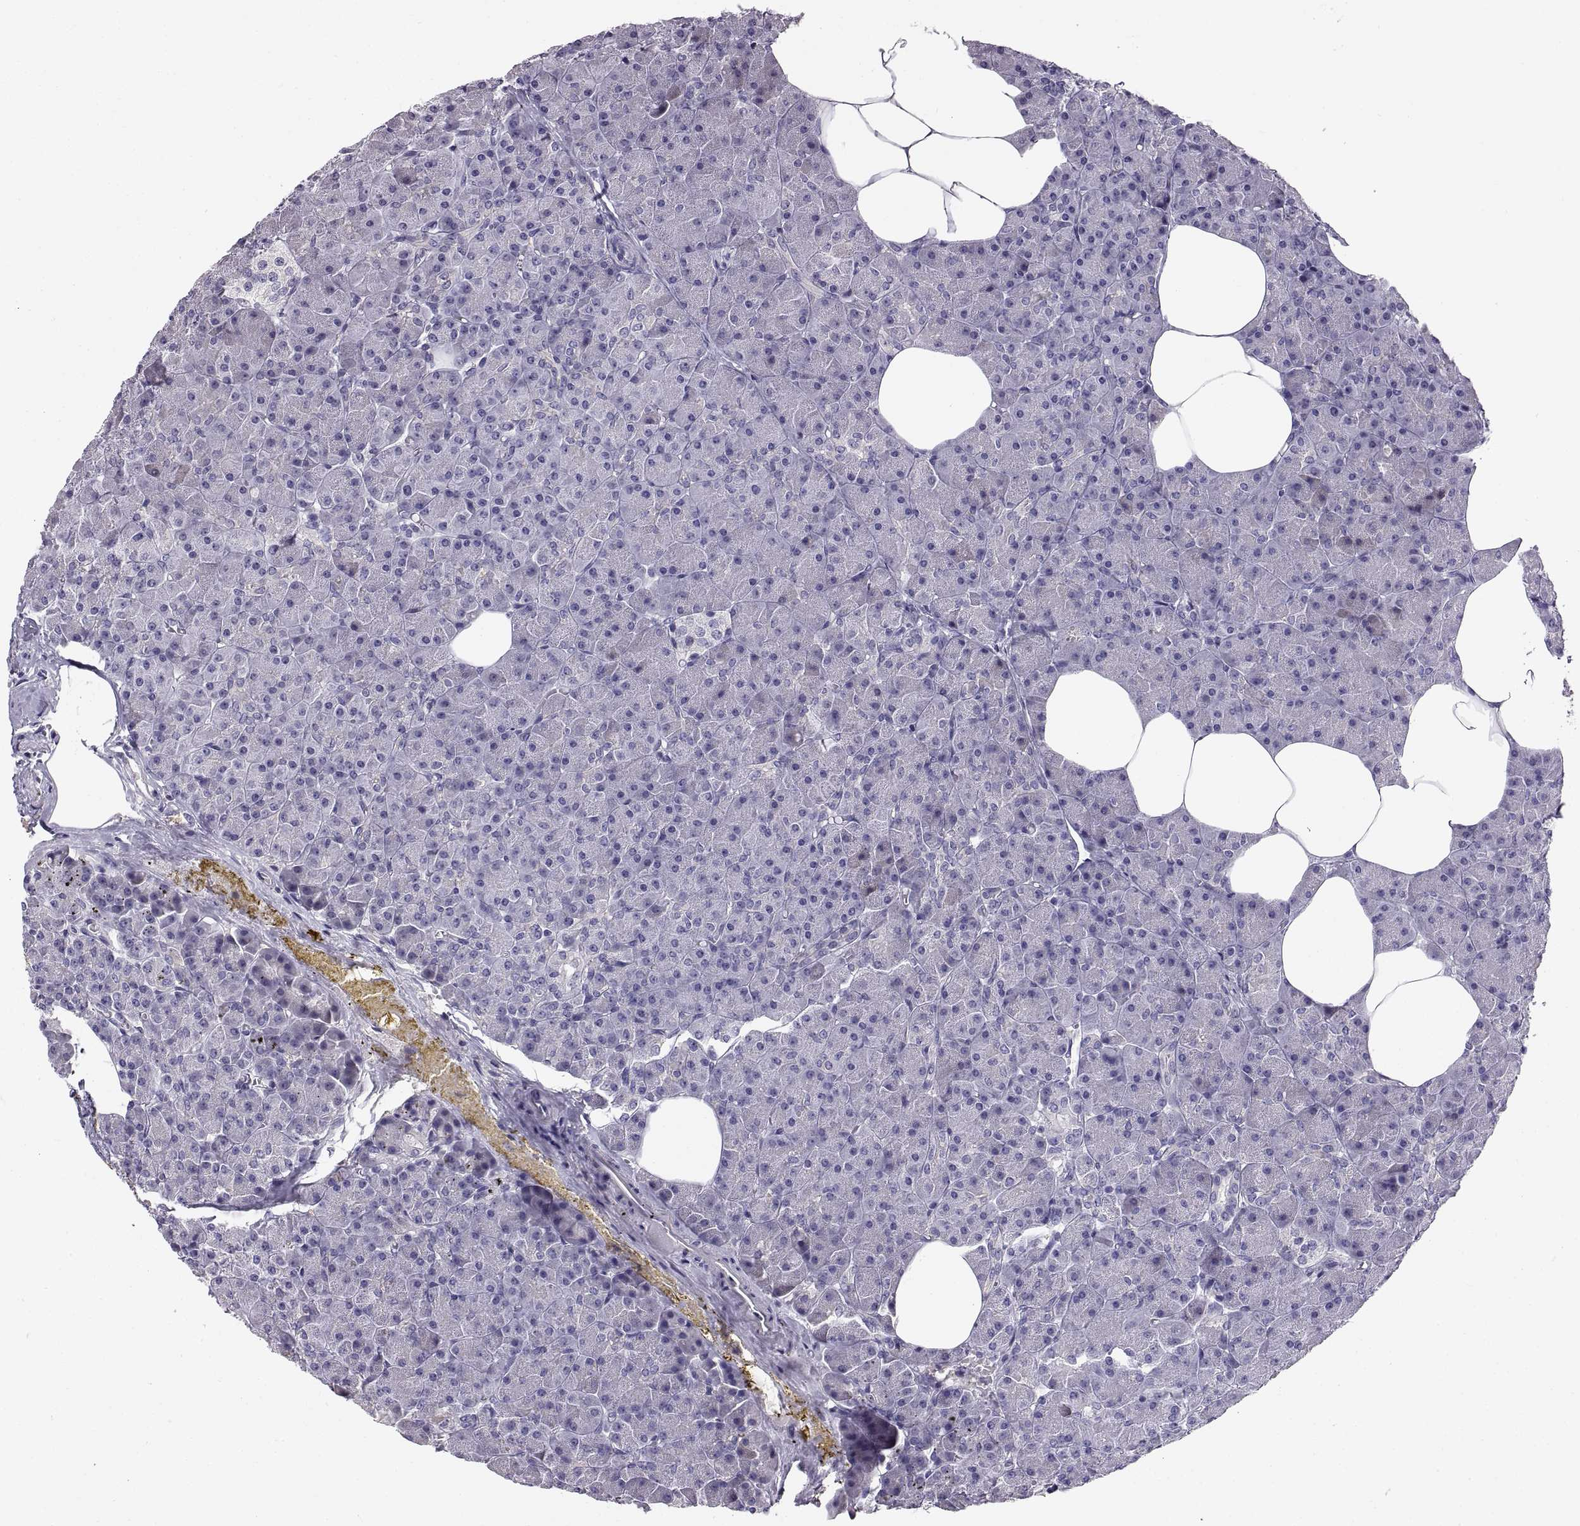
{"staining": {"intensity": "negative", "quantity": "none", "location": "none"}, "tissue": "pancreas", "cell_type": "Exocrine glandular cells", "image_type": "normal", "snomed": [{"axis": "morphology", "description": "Normal tissue, NOS"}, {"axis": "topography", "description": "Pancreas"}], "caption": "Immunohistochemistry photomicrograph of unremarkable human pancreas stained for a protein (brown), which displays no staining in exocrine glandular cells. The staining was performed using DAB (3,3'-diaminobenzidine) to visualize the protein expression in brown, while the nuclei were stained in blue with hematoxylin (Magnification: 20x).", "gene": "ADAM32", "patient": {"sex": "female", "age": 45}}